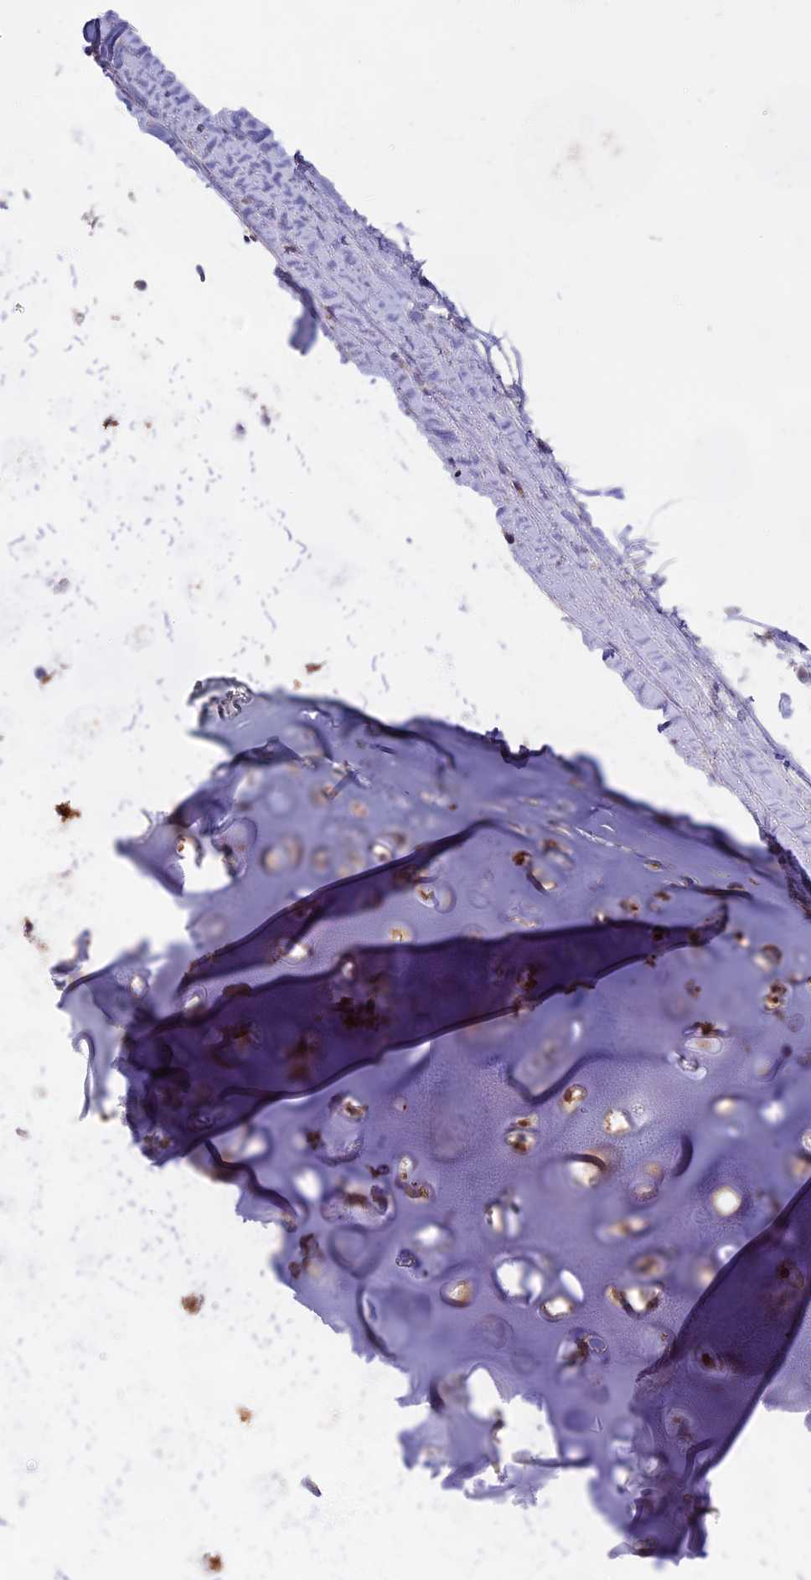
{"staining": {"intensity": "negative", "quantity": "none", "location": "none"}, "tissue": "adipose tissue", "cell_type": "Adipocytes", "image_type": "normal", "snomed": [{"axis": "morphology", "description": "Normal tissue, NOS"}, {"axis": "topography", "description": "Lymph node"}, {"axis": "topography", "description": "Bronchus"}], "caption": "Adipocytes show no significant protein positivity in normal adipose tissue. Brightfield microscopy of immunohistochemistry (IHC) stained with DAB (3,3'-diaminobenzidine) (brown) and hematoxylin (blue), captured at high magnification.", "gene": "EDAR", "patient": {"sex": "male", "age": 63}}